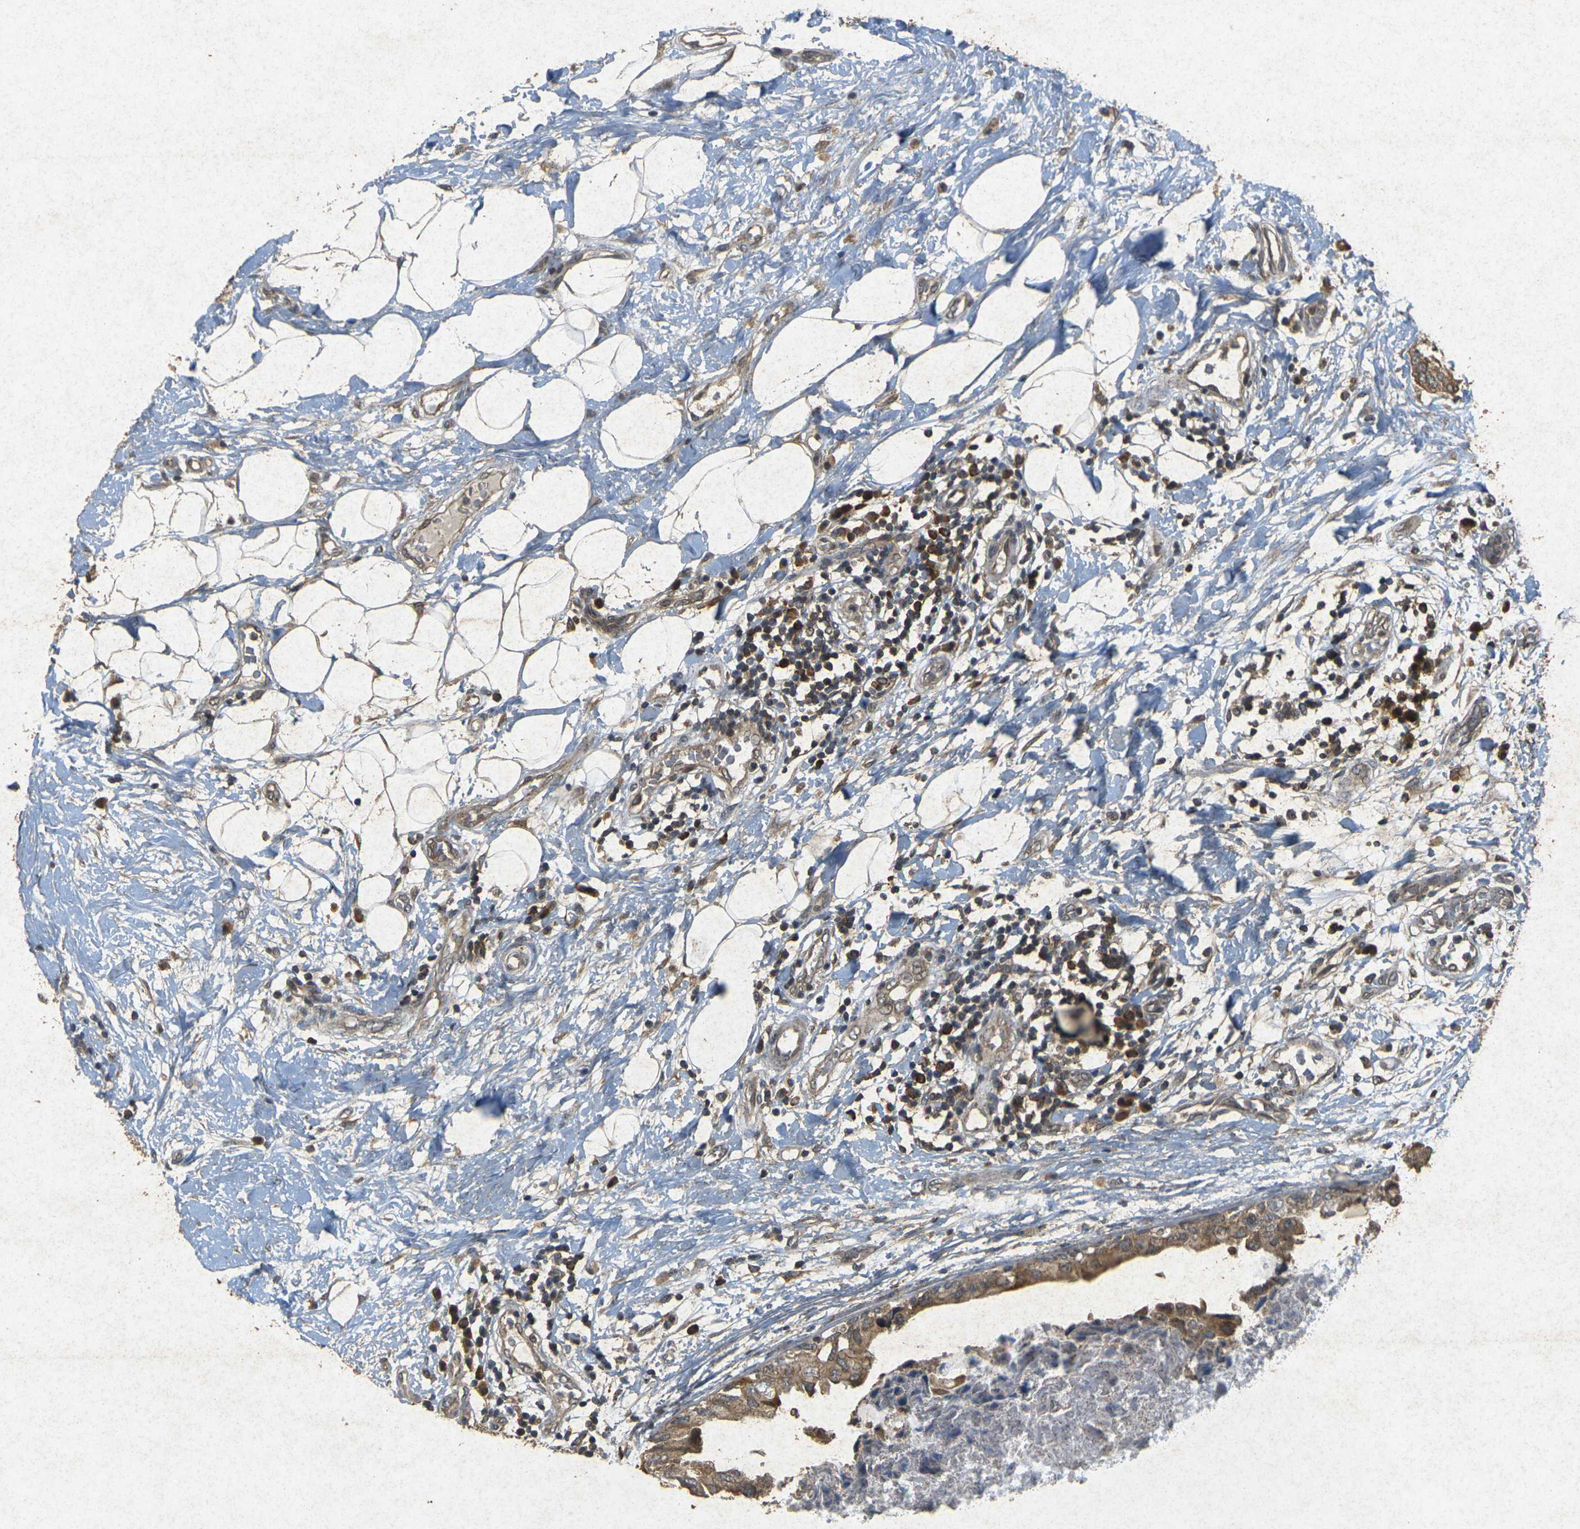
{"staining": {"intensity": "moderate", "quantity": ">75%", "location": "cytoplasmic/membranous"}, "tissue": "breast cancer", "cell_type": "Tumor cells", "image_type": "cancer", "snomed": [{"axis": "morphology", "description": "Duct carcinoma"}, {"axis": "topography", "description": "Breast"}], "caption": "Immunohistochemistry (IHC) (DAB (3,3'-diaminobenzidine)) staining of invasive ductal carcinoma (breast) demonstrates moderate cytoplasmic/membranous protein staining in approximately >75% of tumor cells. The protein is shown in brown color, while the nuclei are stained blue.", "gene": "ERN1", "patient": {"sex": "female", "age": 40}}